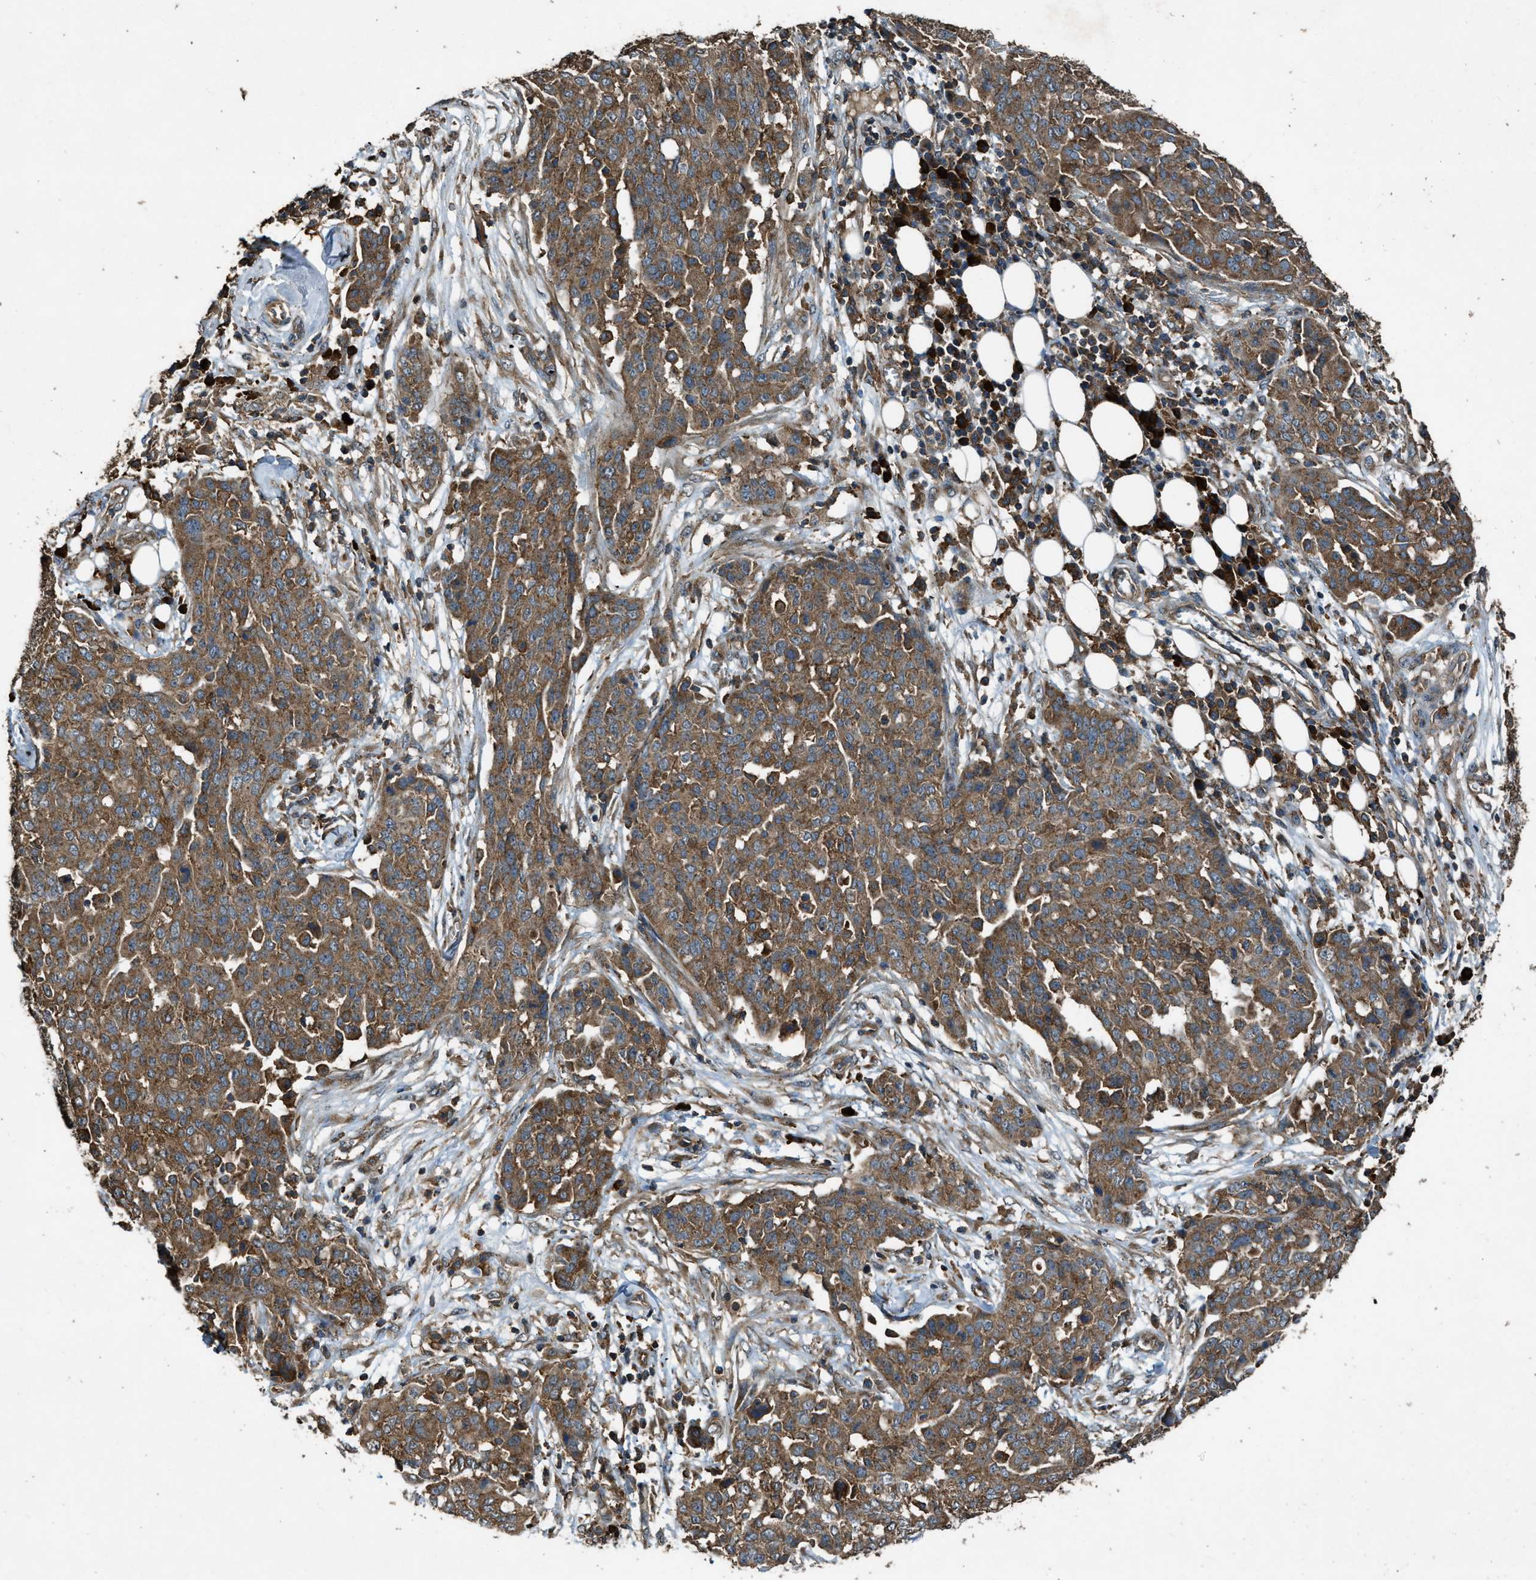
{"staining": {"intensity": "moderate", "quantity": ">75%", "location": "cytoplasmic/membranous"}, "tissue": "ovarian cancer", "cell_type": "Tumor cells", "image_type": "cancer", "snomed": [{"axis": "morphology", "description": "Cystadenocarcinoma, serous, NOS"}, {"axis": "topography", "description": "Soft tissue"}, {"axis": "topography", "description": "Ovary"}], "caption": "A micrograph of human ovarian cancer stained for a protein reveals moderate cytoplasmic/membranous brown staining in tumor cells. The staining is performed using DAB (3,3'-diaminobenzidine) brown chromogen to label protein expression. The nuclei are counter-stained blue using hematoxylin.", "gene": "MAP3K8", "patient": {"sex": "female", "age": 57}}